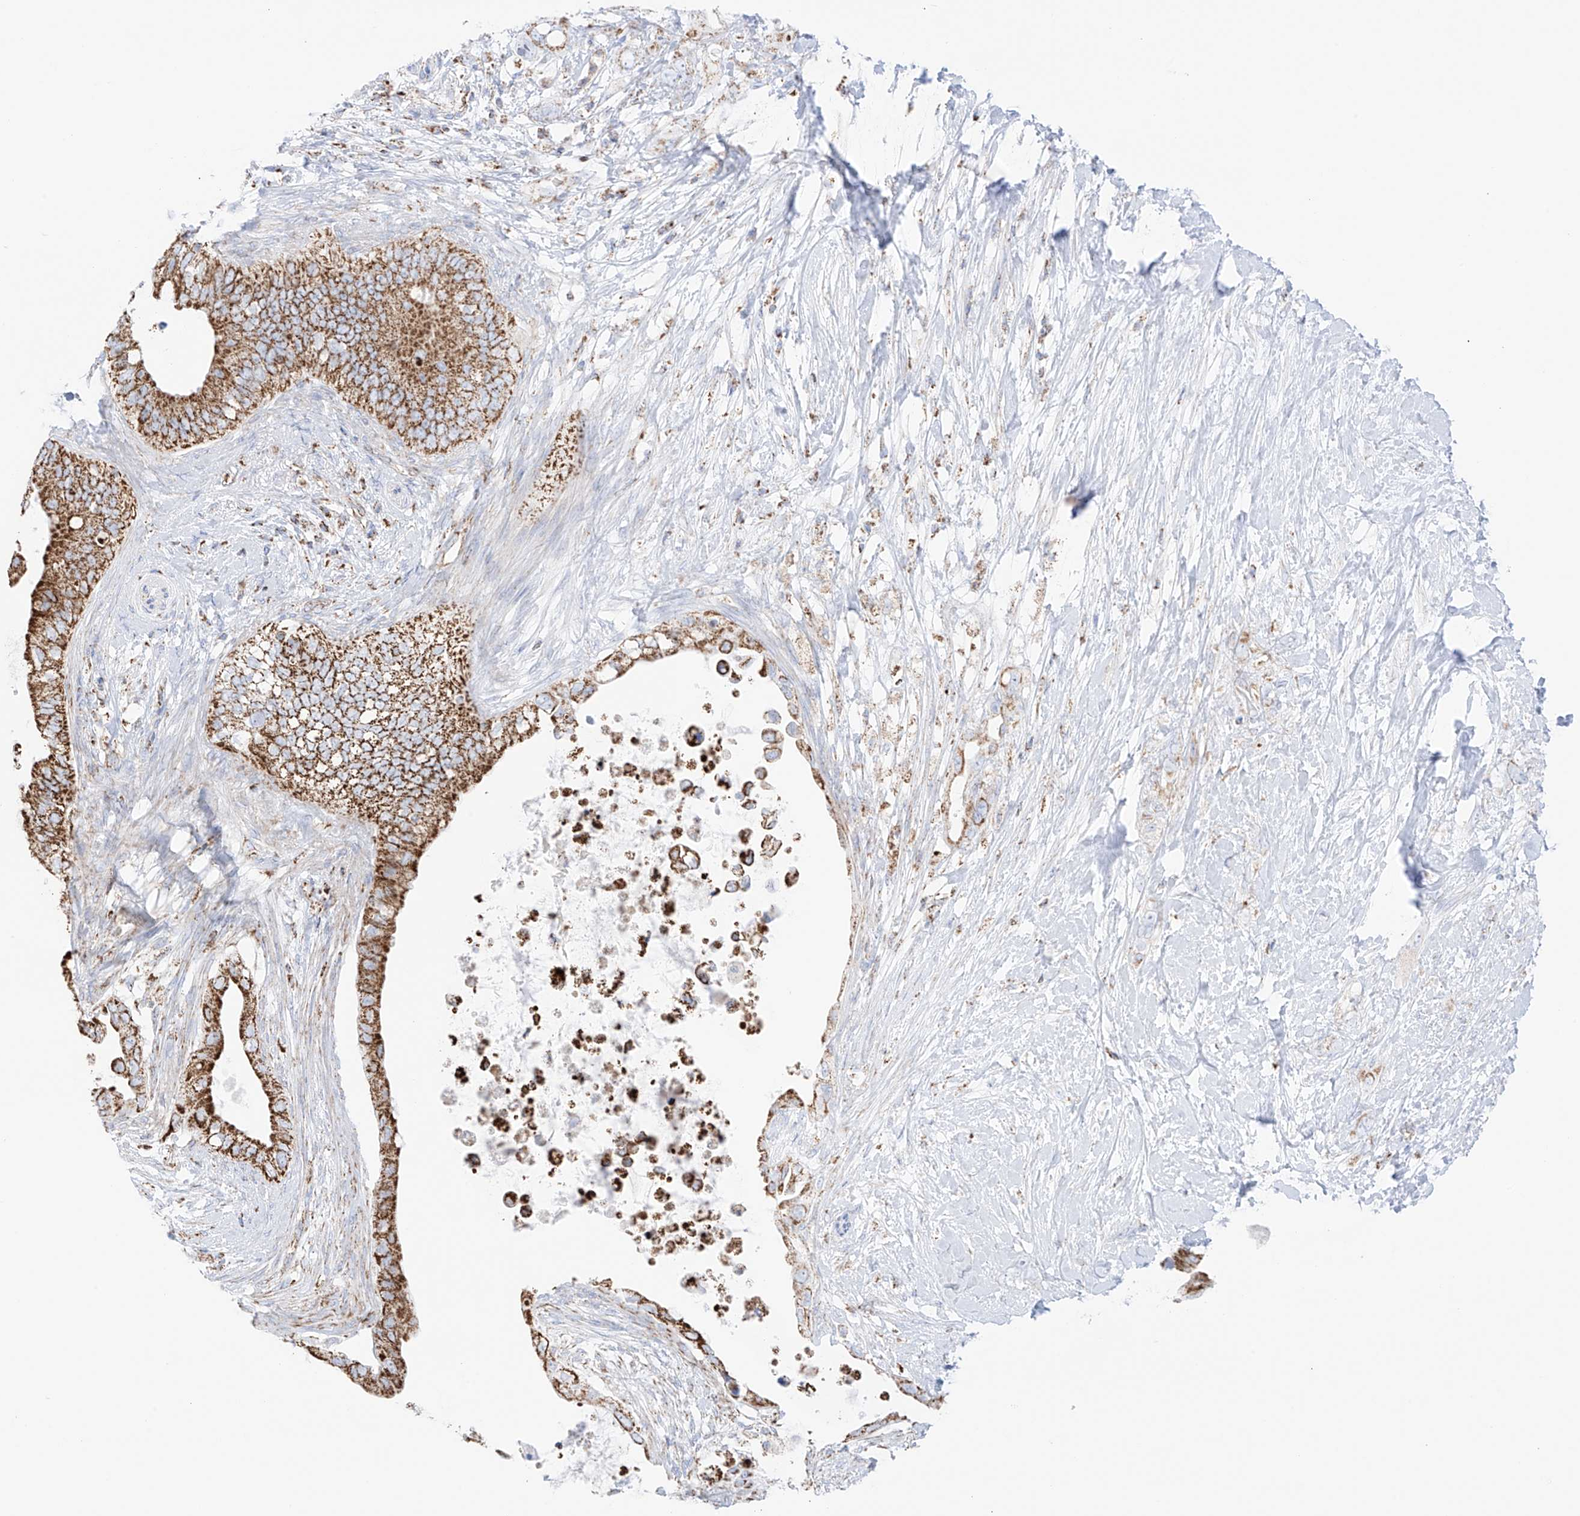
{"staining": {"intensity": "strong", "quantity": ">75%", "location": "cytoplasmic/membranous"}, "tissue": "pancreatic cancer", "cell_type": "Tumor cells", "image_type": "cancer", "snomed": [{"axis": "morphology", "description": "Adenocarcinoma, NOS"}, {"axis": "topography", "description": "Pancreas"}], "caption": "Adenocarcinoma (pancreatic) tissue shows strong cytoplasmic/membranous expression in approximately >75% of tumor cells", "gene": "XKR3", "patient": {"sex": "female", "age": 56}}